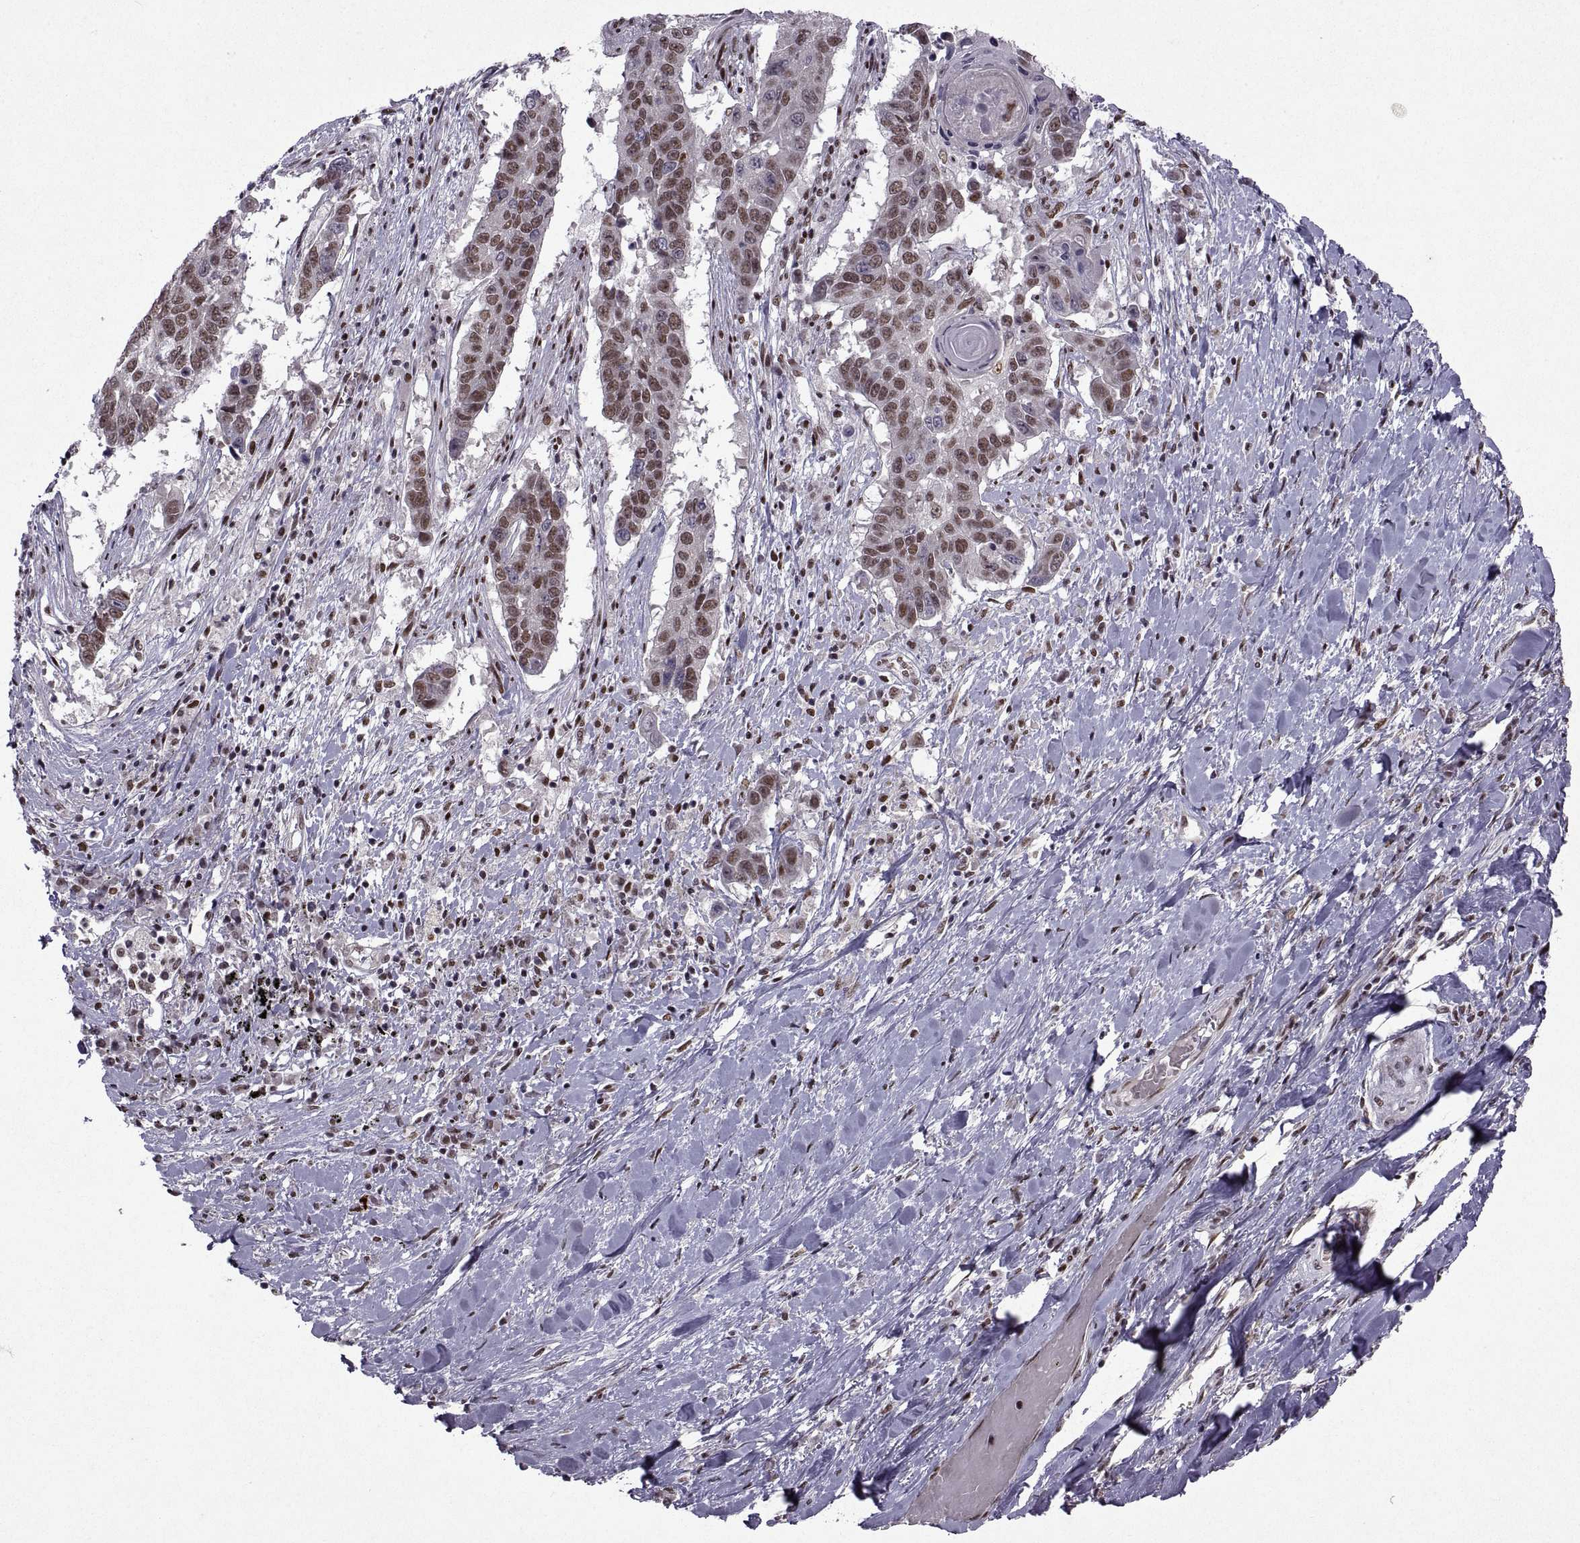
{"staining": {"intensity": "moderate", "quantity": ">75%", "location": "nuclear"}, "tissue": "lung cancer", "cell_type": "Tumor cells", "image_type": "cancer", "snomed": [{"axis": "morphology", "description": "Squamous cell carcinoma, NOS"}, {"axis": "topography", "description": "Lung"}], "caption": "Protein expression analysis of human lung cancer reveals moderate nuclear positivity in approximately >75% of tumor cells.", "gene": "MT1E", "patient": {"sex": "male", "age": 73}}